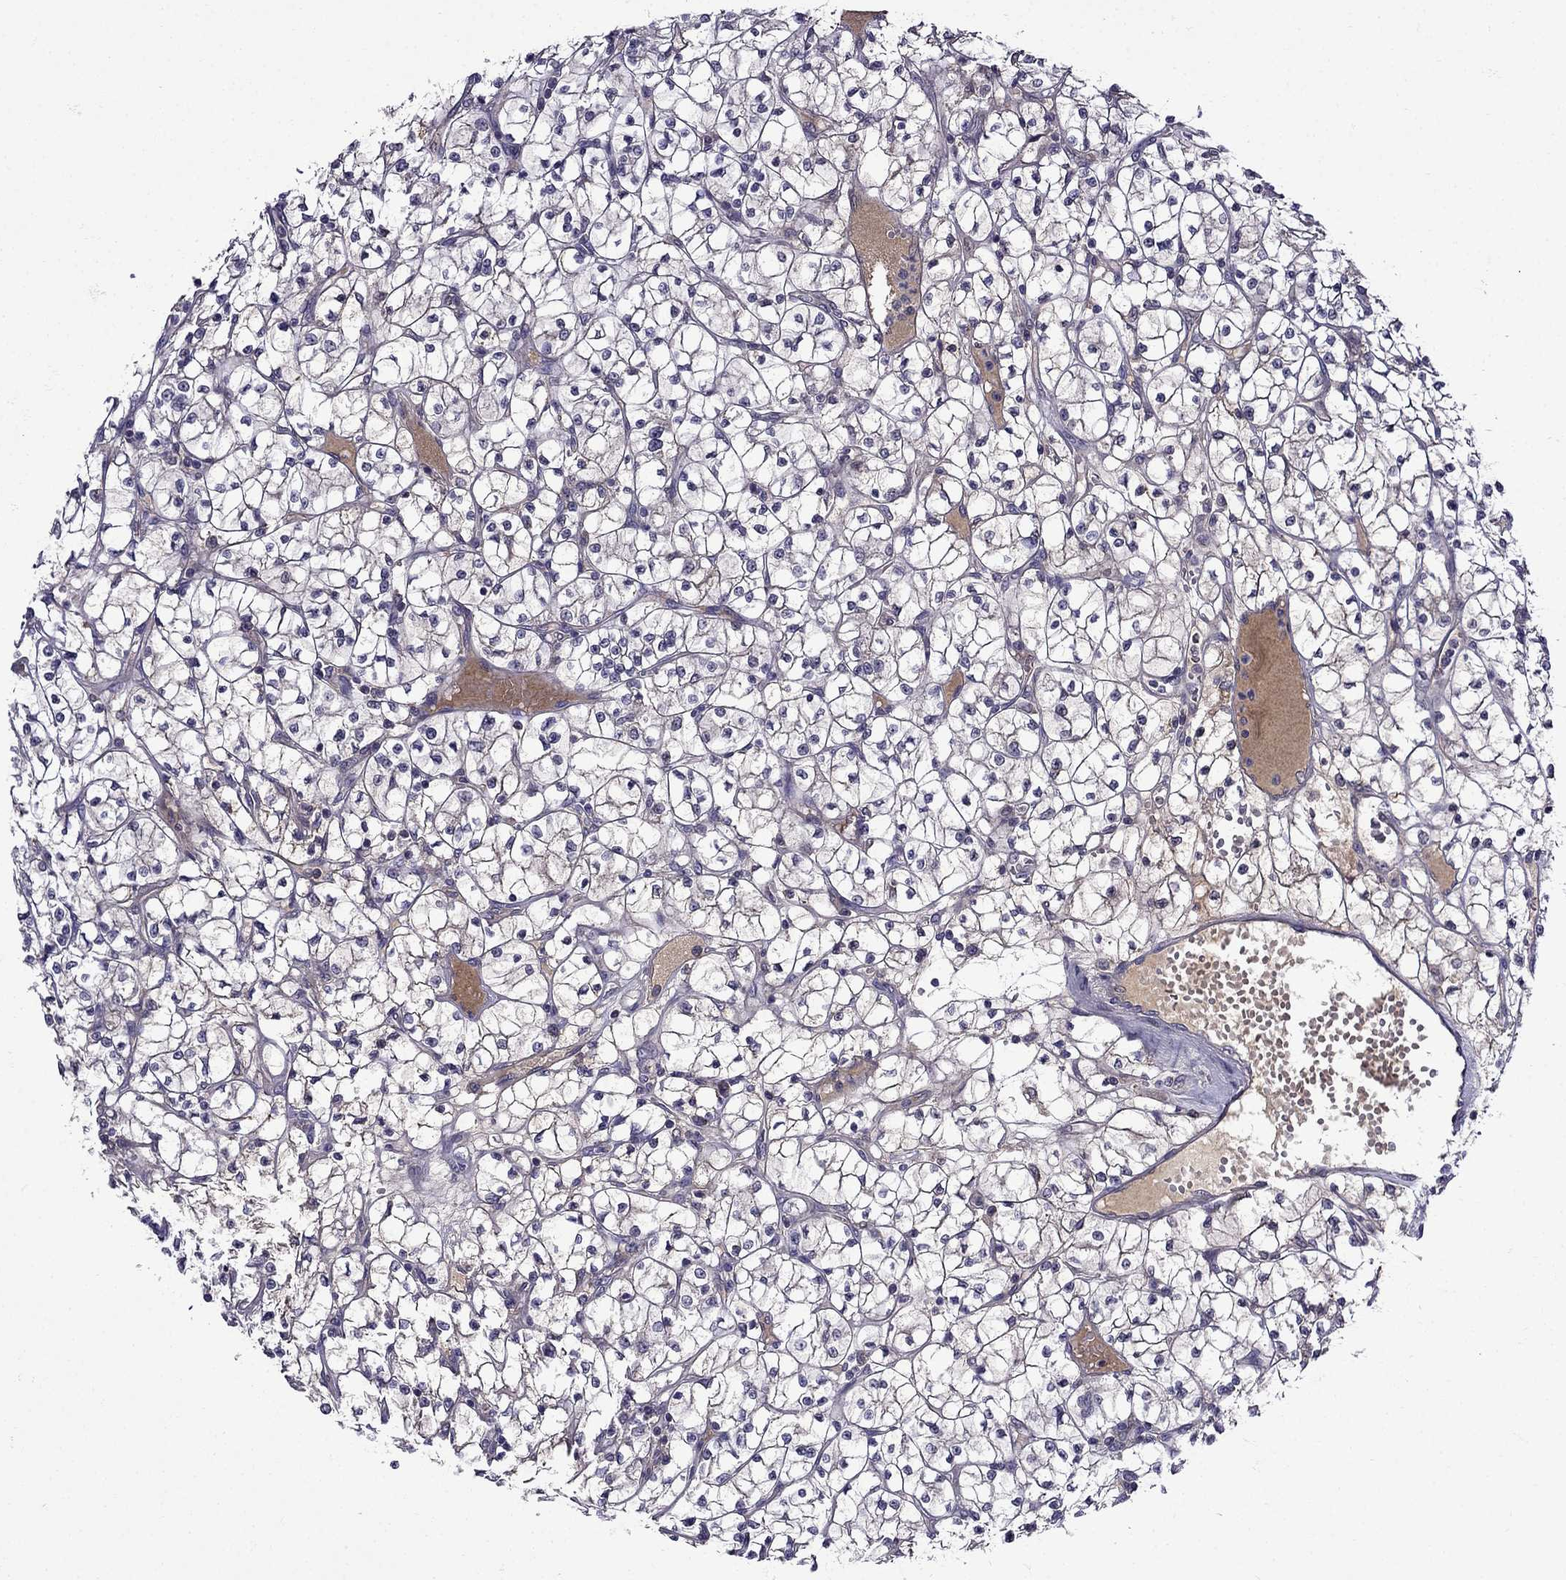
{"staining": {"intensity": "negative", "quantity": "none", "location": "none"}, "tissue": "renal cancer", "cell_type": "Tumor cells", "image_type": "cancer", "snomed": [{"axis": "morphology", "description": "Adenocarcinoma, NOS"}, {"axis": "topography", "description": "Kidney"}], "caption": "The immunohistochemistry (IHC) histopathology image has no significant expression in tumor cells of renal cancer tissue.", "gene": "PI16", "patient": {"sex": "female", "age": 64}}